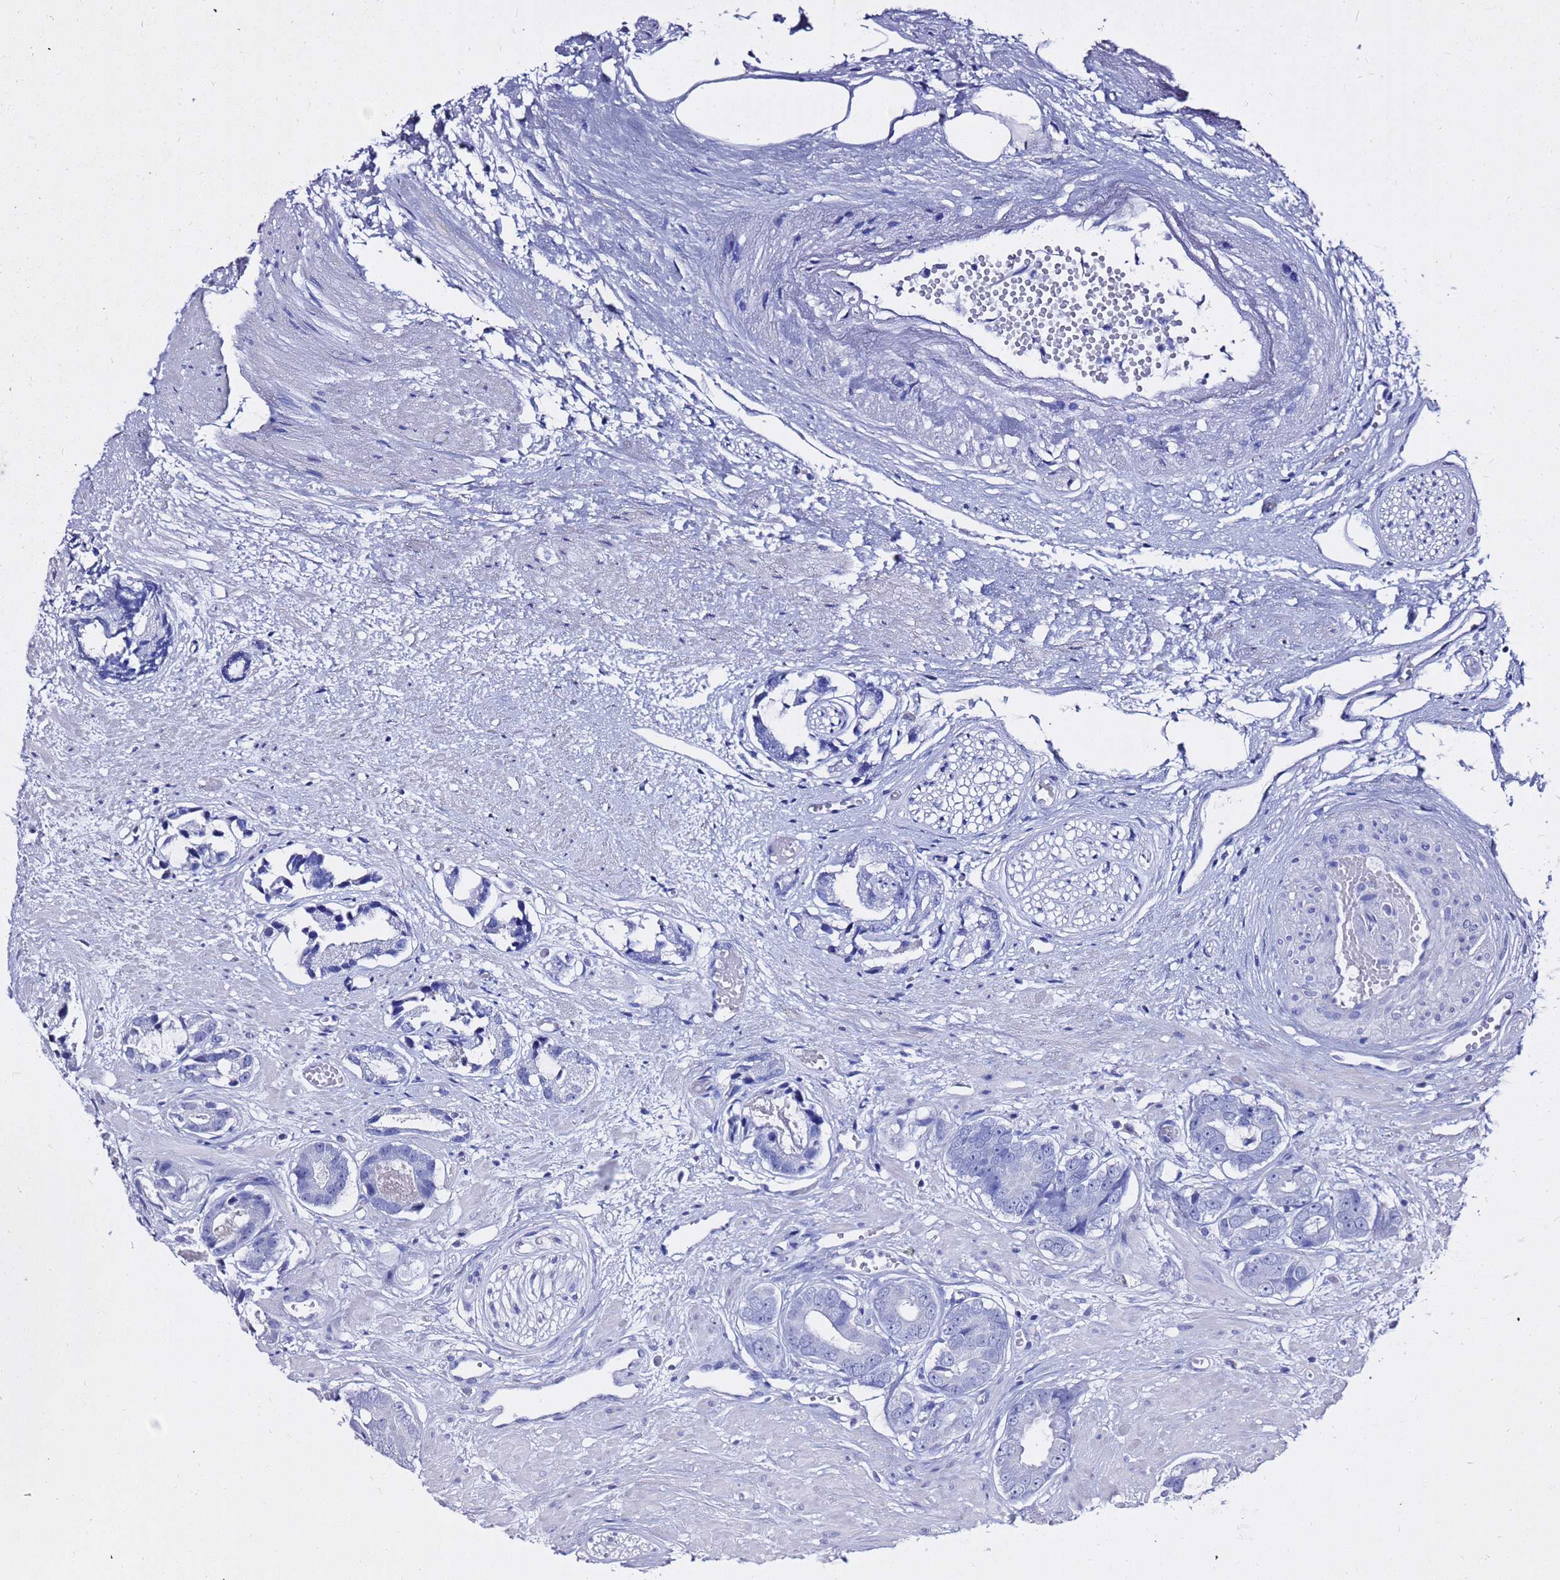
{"staining": {"intensity": "negative", "quantity": "none", "location": "none"}, "tissue": "prostate cancer", "cell_type": "Tumor cells", "image_type": "cancer", "snomed": [{"axis": "morphology", "description": "Adenocarcinoma, Low grade"}, {"axis": "topography", "description": "Prostate"}], "caption": "This is a micrograph of IHC staining of prostate cancer (low-grade adenocarcinoma), which shows no expression in tumor cells.", "gene": "LIPF", "patient": {"sex": "male", "age": 64}}